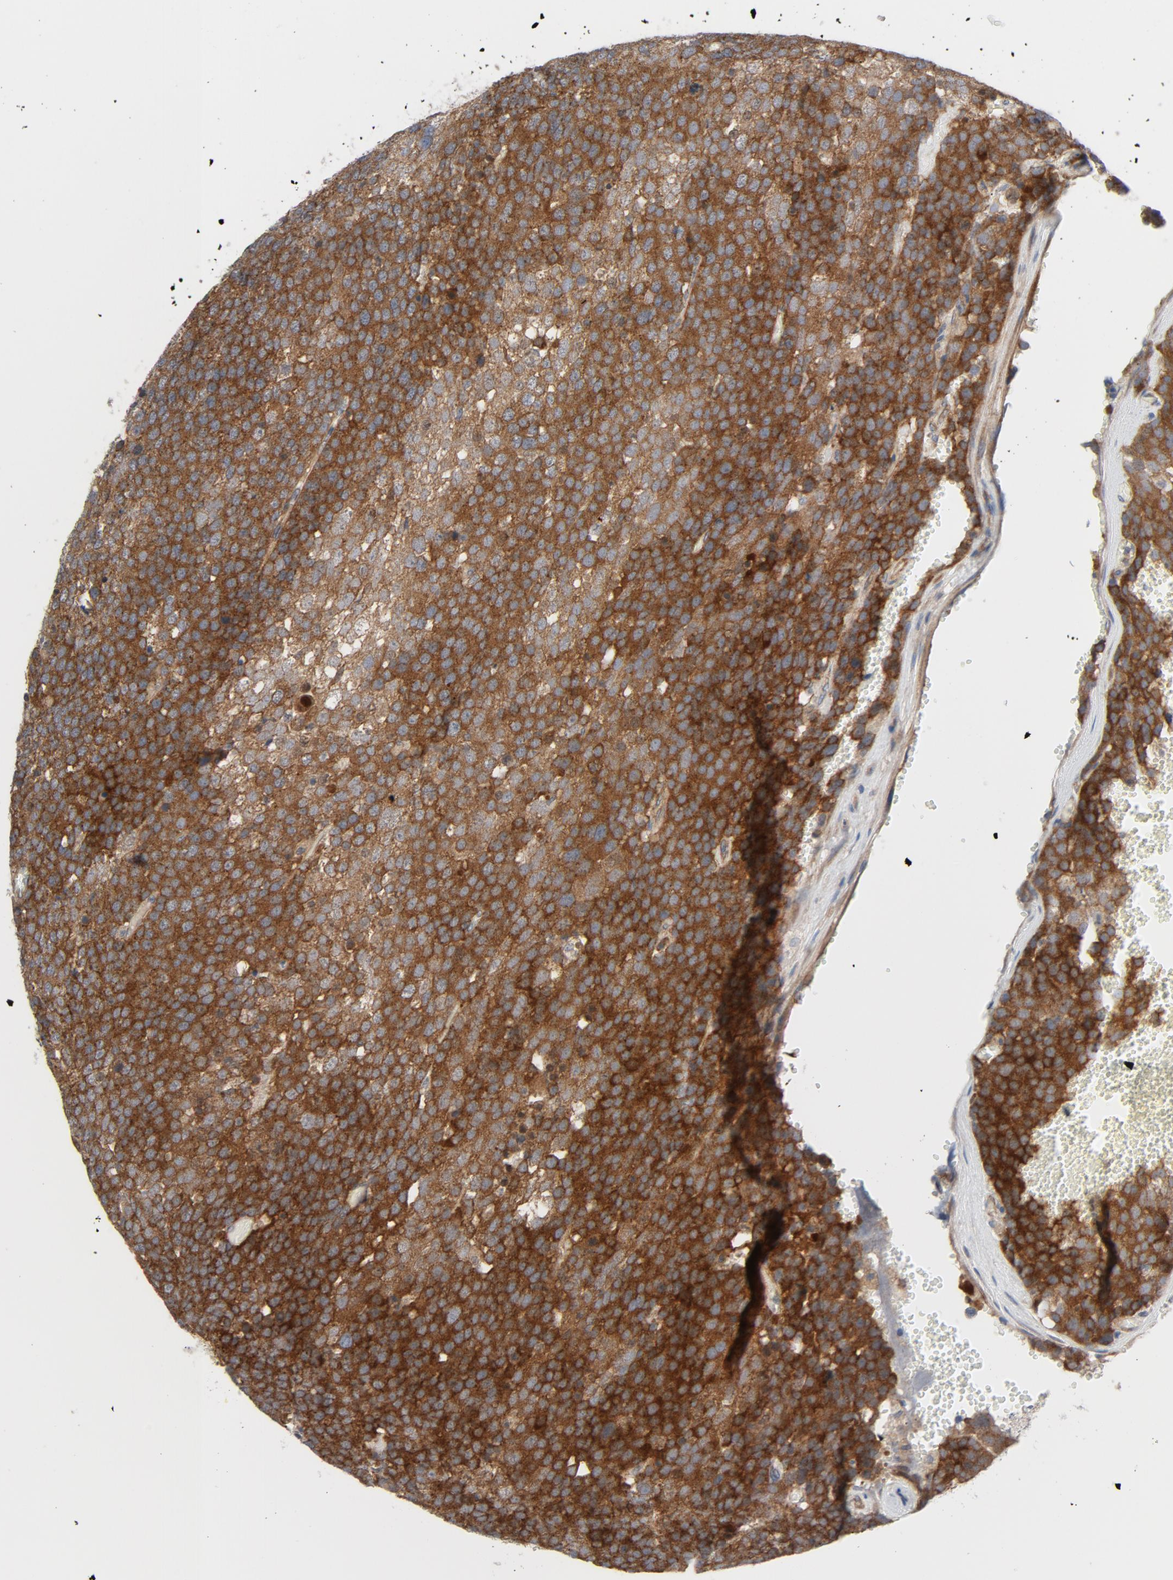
{"staining": {"intensity": "strong", "quantity": ">75%", "location": "cytoplasmic/membranous"}, "tissue": "testis cancer", "cell_type": "Tumor cells", "image_type": "cancer", "snomed": [{"axis": "morphology", "description": "Seminoma, NOS"}, {"axis": "topography", "description": "Testis"}], "caption": "This is a histology image of IHC staining of seminoma (testis), which shows strong staining in the cytoplasmic/membranous of tumor cells.", "gene": "TSG101", "patient": {"sex": "male", "age": 71}}